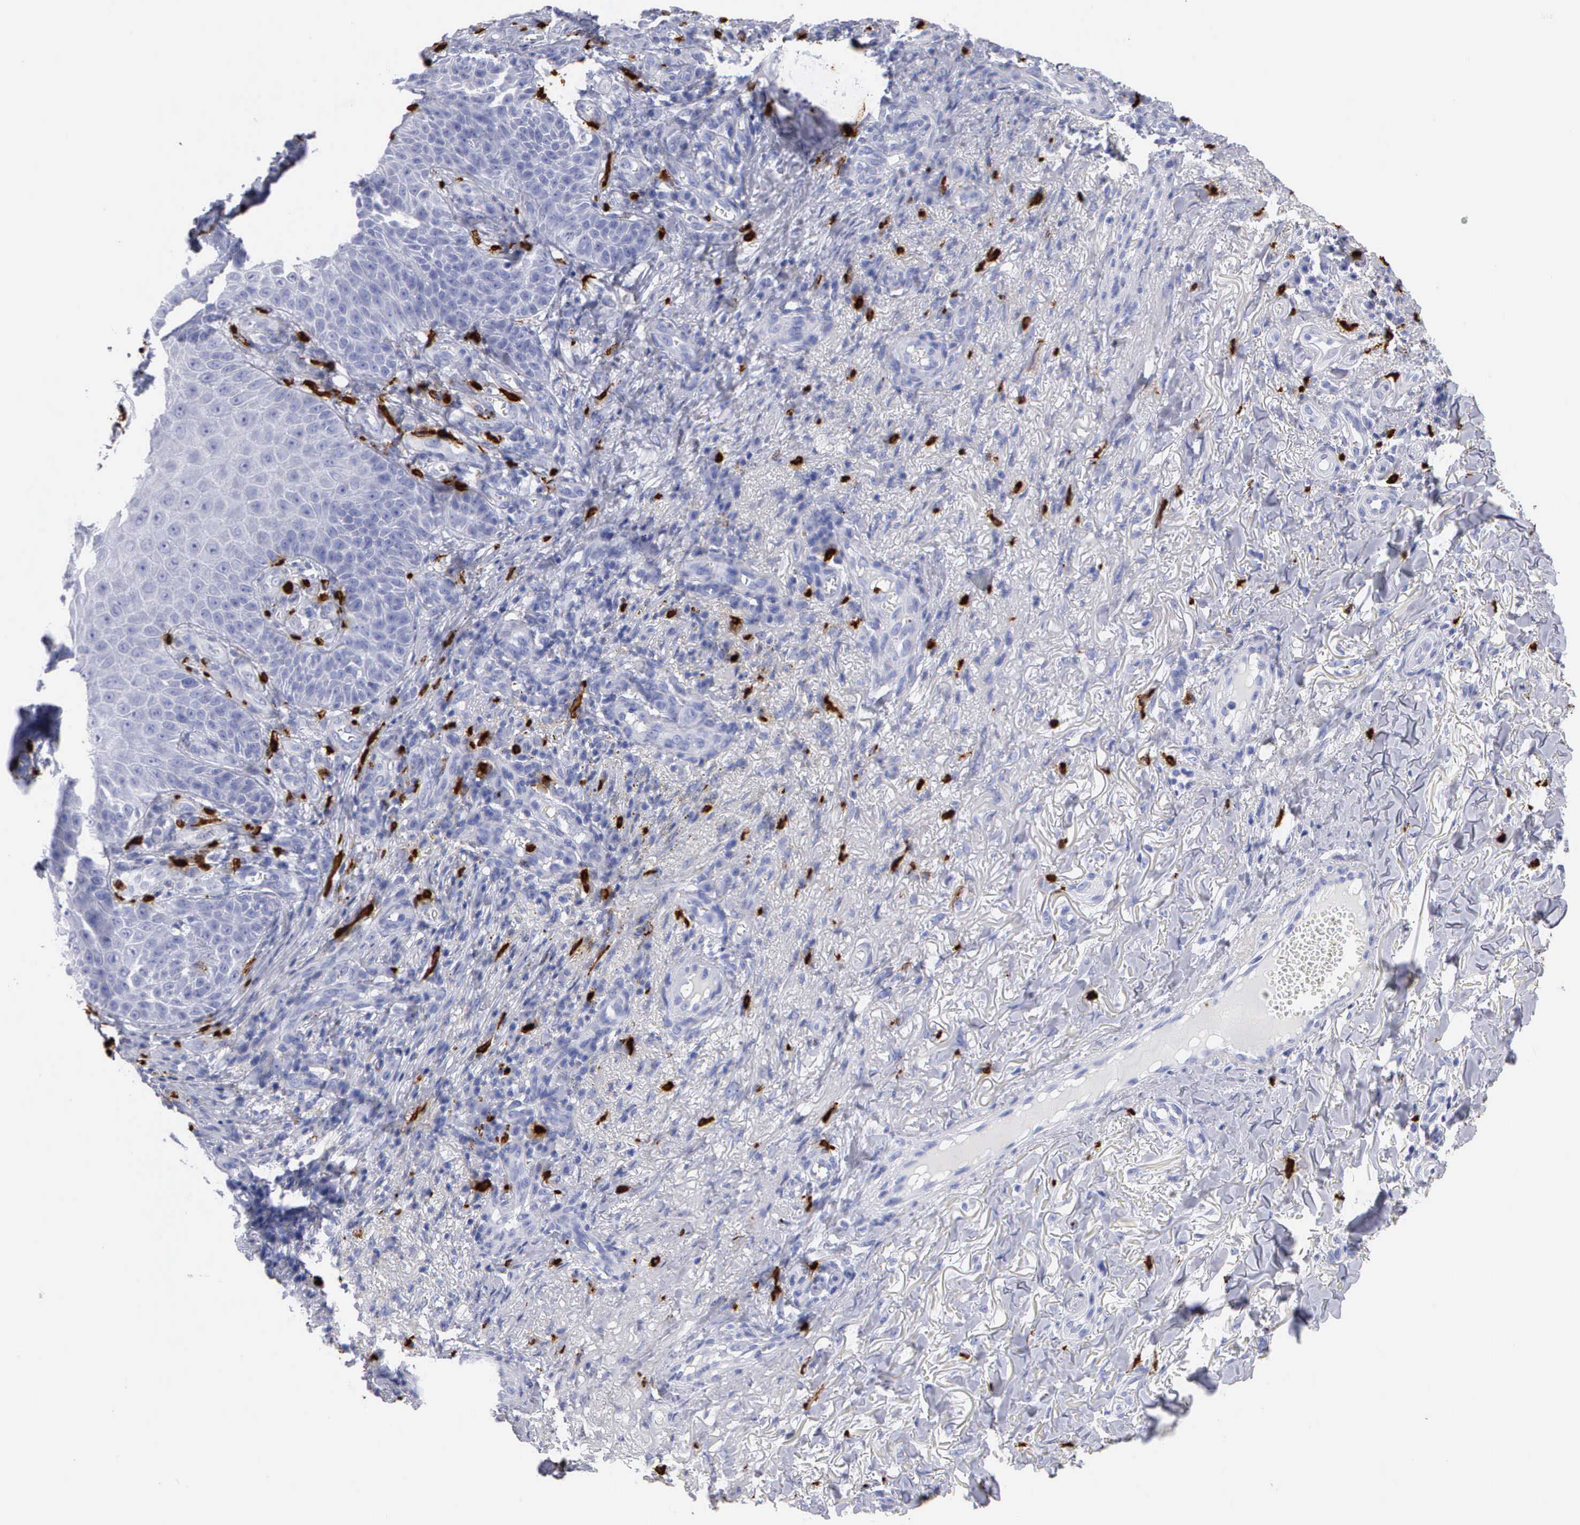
{"staining": {"intensity": "negative", "quantity": "none", "location": "none"}, "tissue": "skin cancer", "cell_type": "Tumor cells", "image_type": "cancer", "snomed": [{"axis": "morphology", "description": "Basal cell carcinoma"}, {"axis": "topography", "description": "Skin"}], "caption": "DAB immunohistochemical staining of human skin basal cell carcinoma demonstrates no significant positivity in tumor cells.", "gene": "CTSG", "patient": {"sex": "male", "age": 81}}